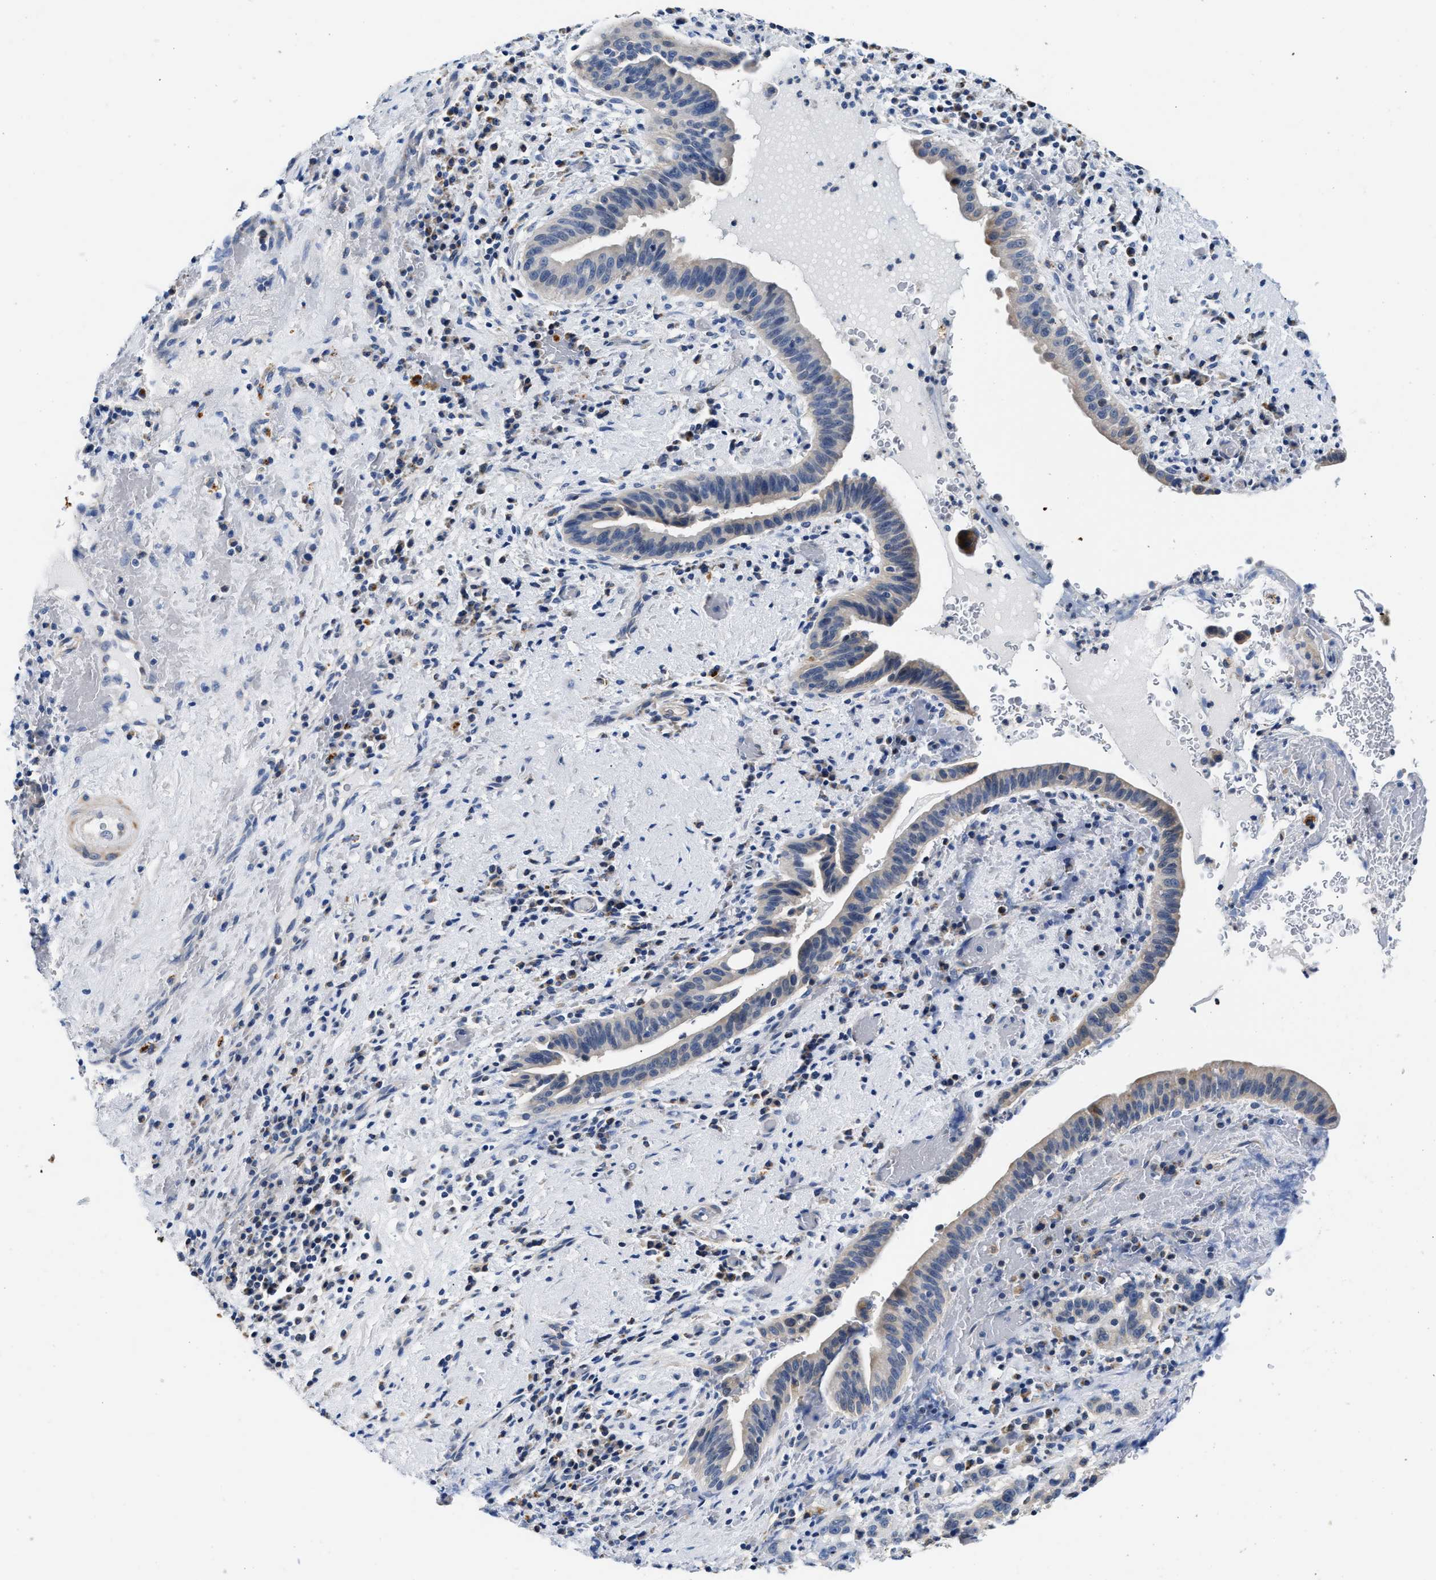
{"staining": {"intensity": "weak", "quantity": "<25%", "location": "cytoplasmic/membranous"}, "tissue": "liver cancer", "cell_type": "Tumor cells", "image_type": "cancer", "snomed": [{"axis": "morphology", "description": "Cholangiocarcinoma"}, {"axis": "topography", "description": "Liver"}], "caption": "An image of liver cancer stained for a protein reveals no brown staining in tumor cells. (DAB (3,3'-diaminobenzidine) immunohistochemistry with hematoxylin counter stain).", "gene": "ACADVL", "patient": {"sex": "female", "age": 38}}